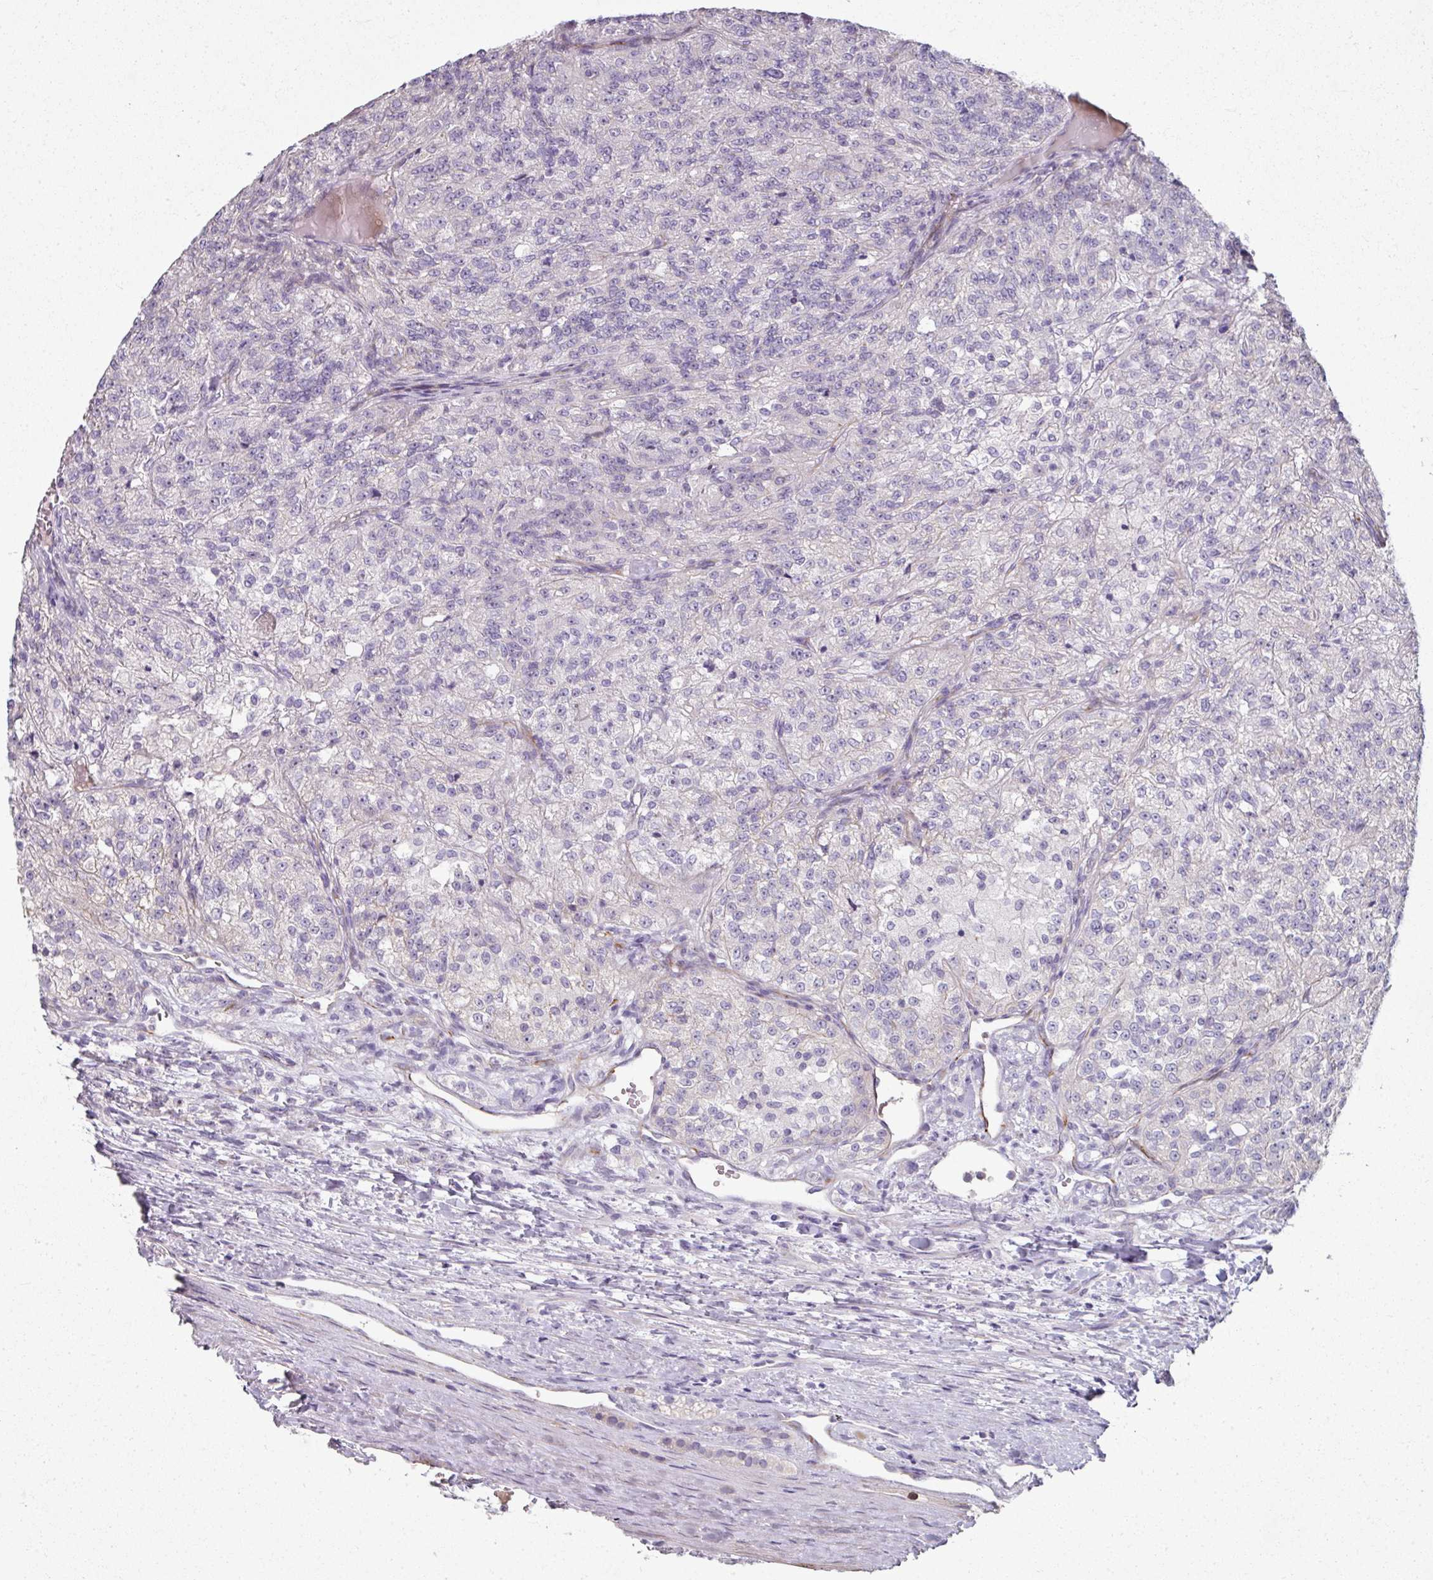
{"staining": {"intensity": "negative", "quantity": "none", "location": "none"}, "tissue": "renal cancer", "cell_type": "Tumor cells", "image_type": "cancer", "snomed": [{"axis": "morphology", "description": "Adenocarcinoma, NOS"}, {"axis": "topography", "description": "Kidney"}], "caption": "Human renal cancer stained for a protein using immunohistochemistry (IHC) displays no staining in tumor cells.", "gene": "FHAD1", "patient": {"sex": "female", "age": 63}}